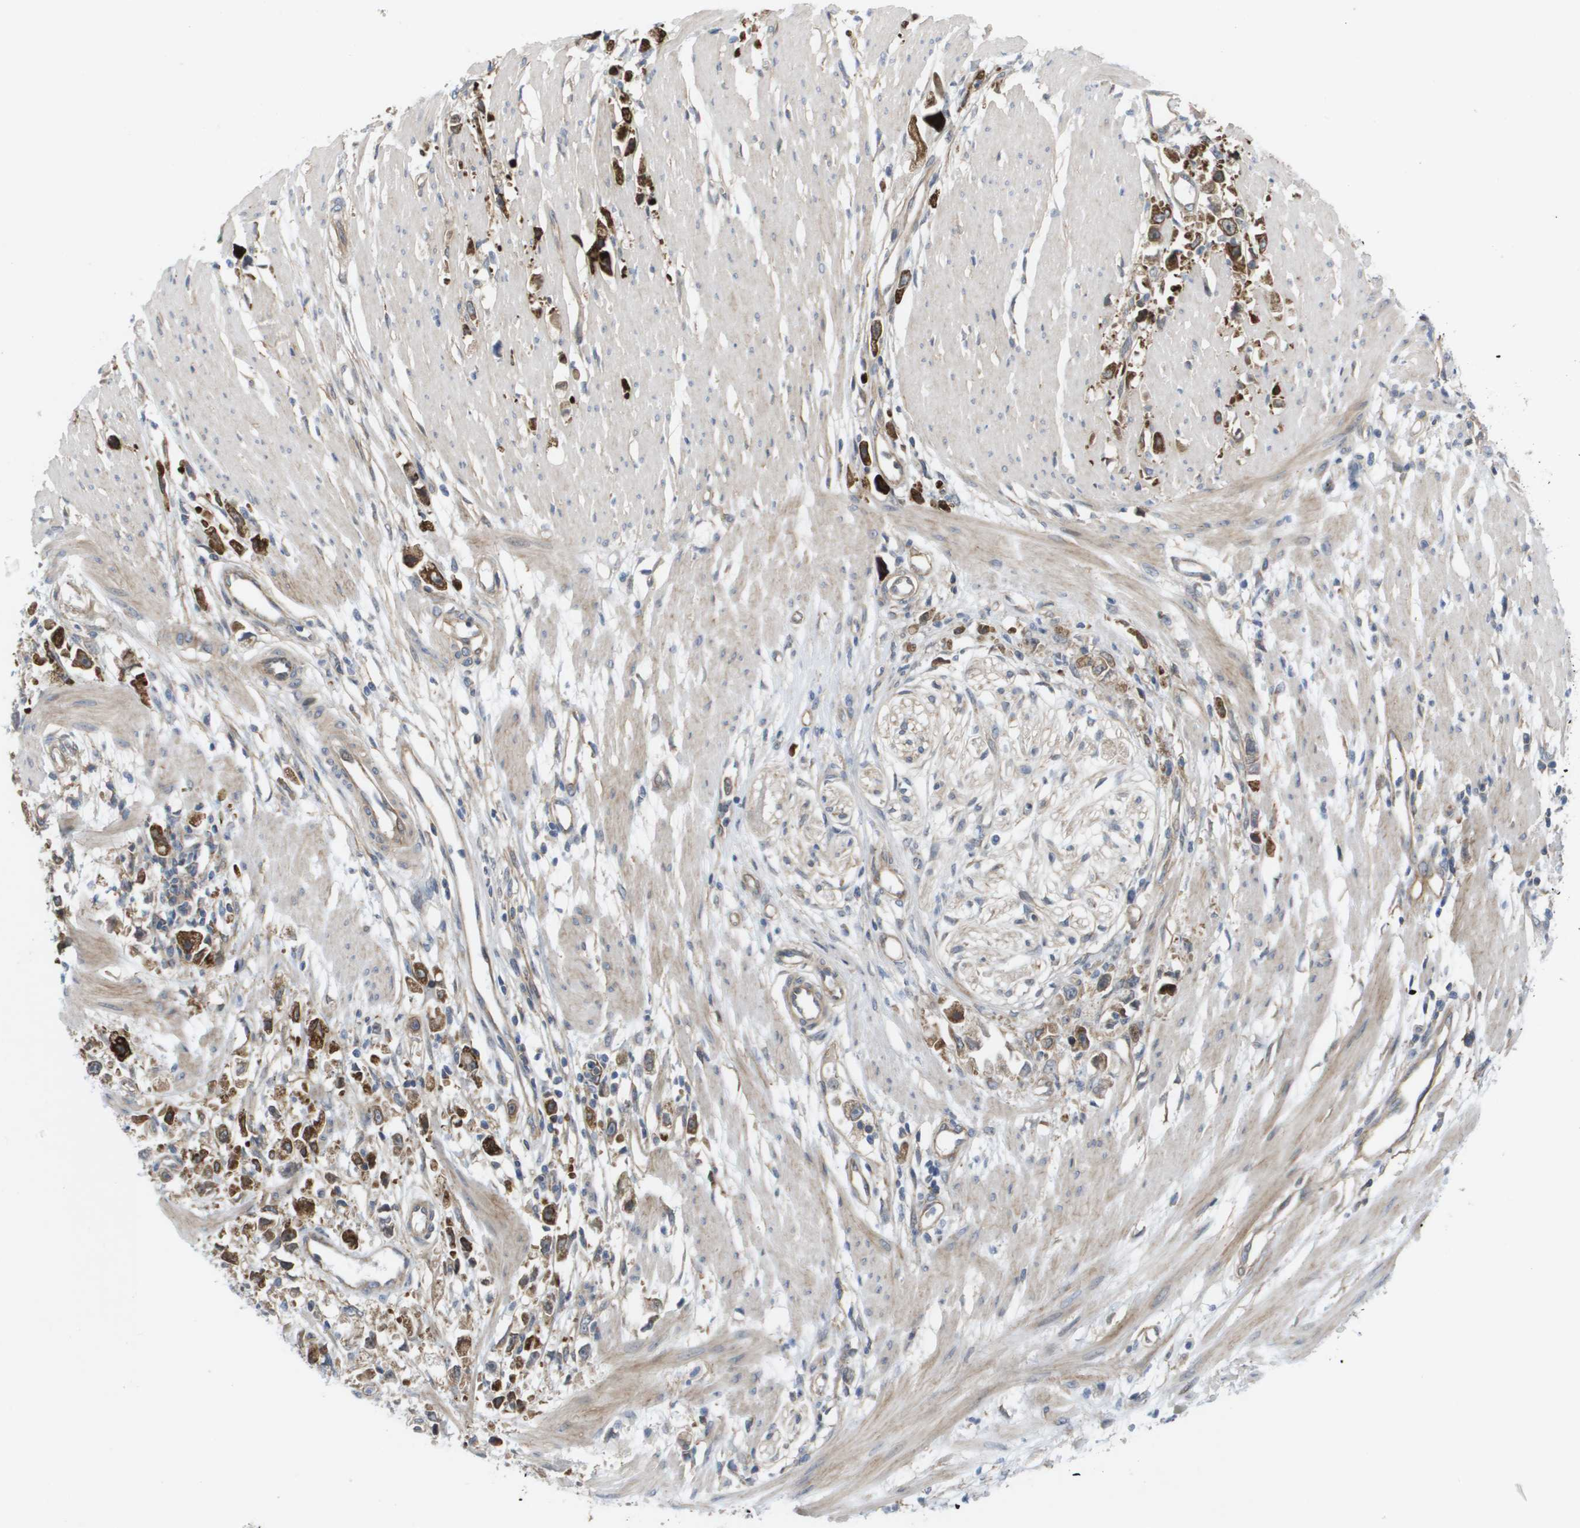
{"staining": {"intensity": "strong", "quantity": ">75%", "location": "cytoplasmic/membranous"}, "tissue": "stomach cancer", "cell_type": "Tumor cells", "image_type": "cancer", "snomed": [{"axis": "morphology", "description": "Adenocarcinoma, NOS"}, {"axis": "topography", "description": "Stomach"}], "caption": "Tumor cells exhibit high levels of strong cytoplasmic/membranous expression in approximately >75% of cells in human stomach adenocarcinoma.", "gene": "MTARC2", "patient": {"sex": "female", "age": 59}}